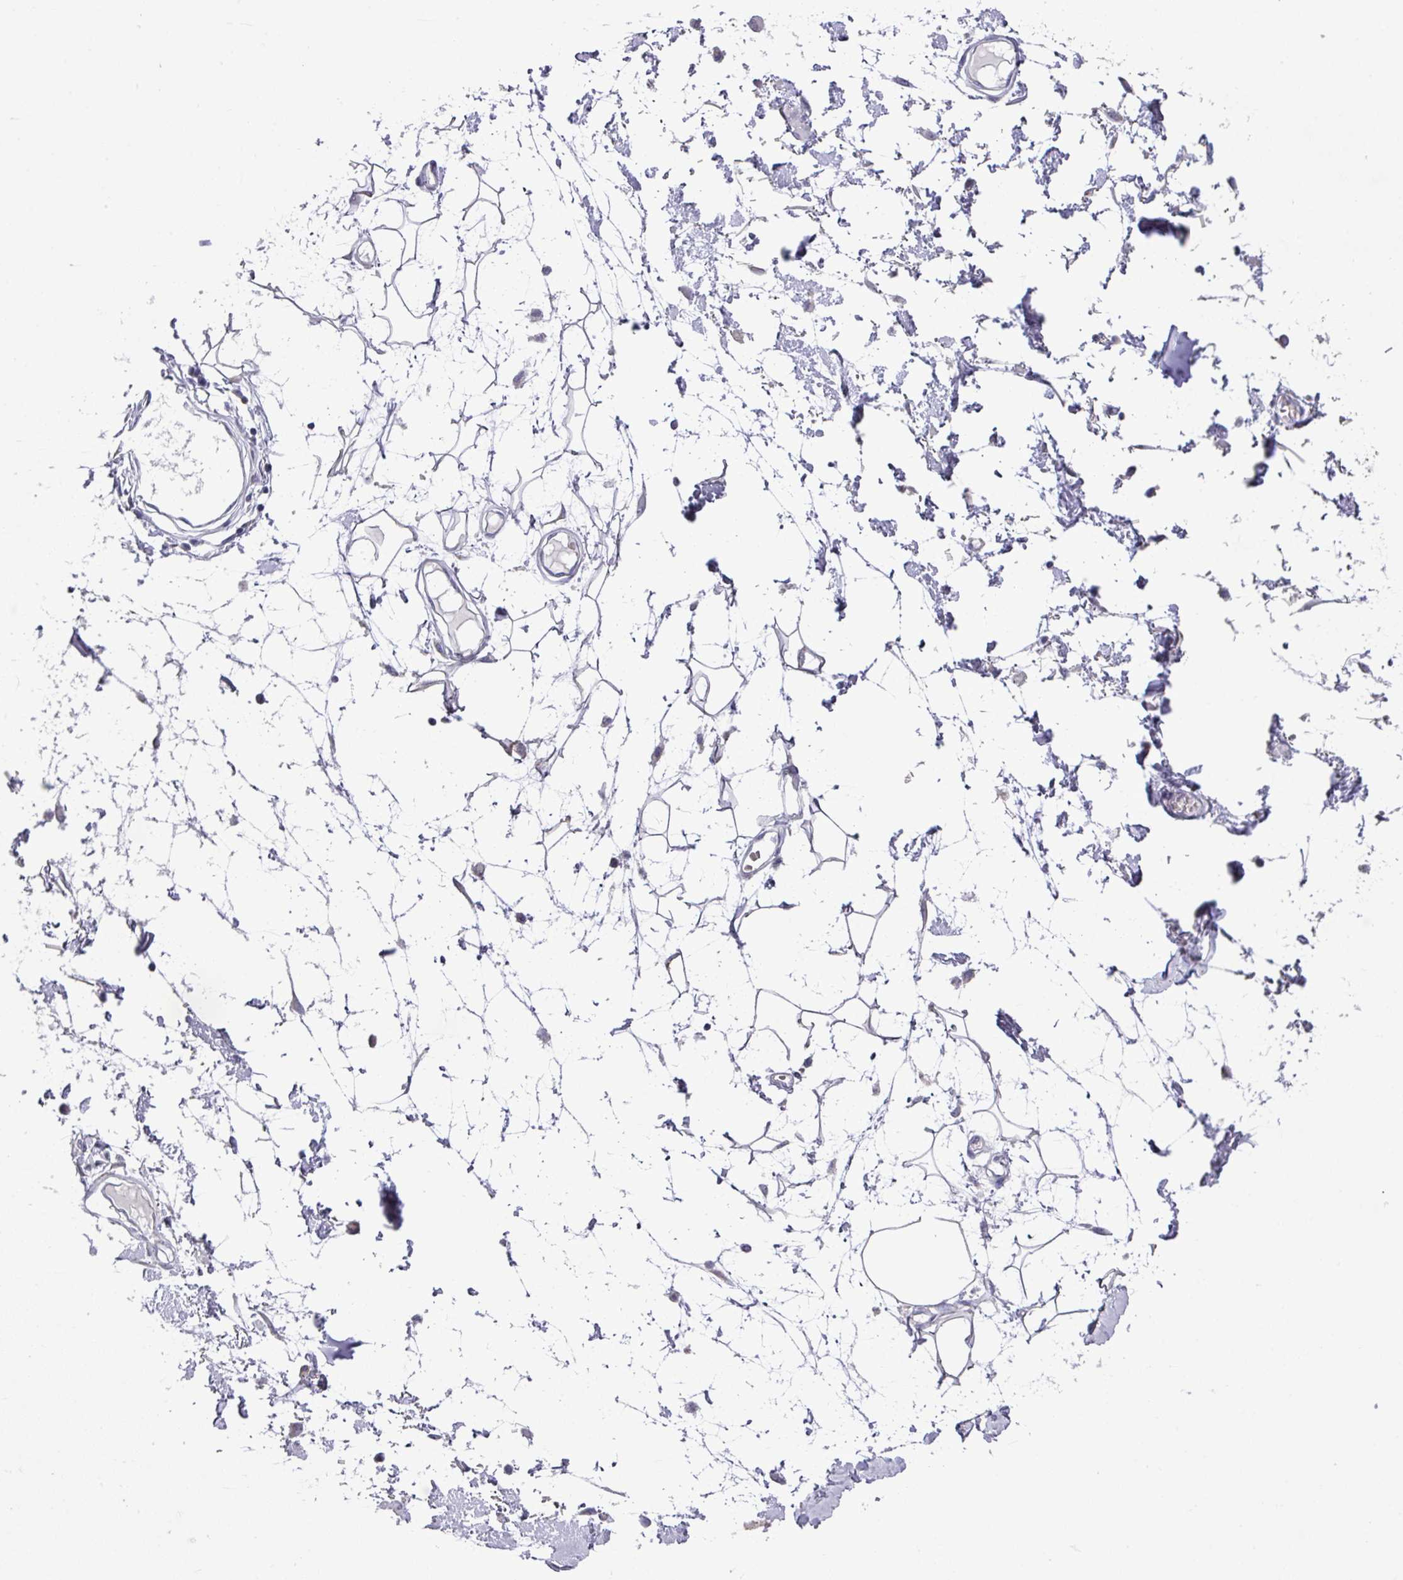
{"staining": {"intensity": "negative", "quantity": "none", "location": "none"}, "tissue": "adipose tissue", "cell_type": "Adipocytes", "image_type": "normal", "snomed": [{"axis": "morphology", "description": "Normal tissue, NOS"}, {"axis": "topography", "description": "Vulva"}, {"axis": "topography", "description": "Peripheral nerve tissue"}], "caption": "A micrograph of adipose tissue stained for a protein shows no brown staining in adipocytes.", "gene": "MT", "patient": {"sex": "female", "age": 68}}